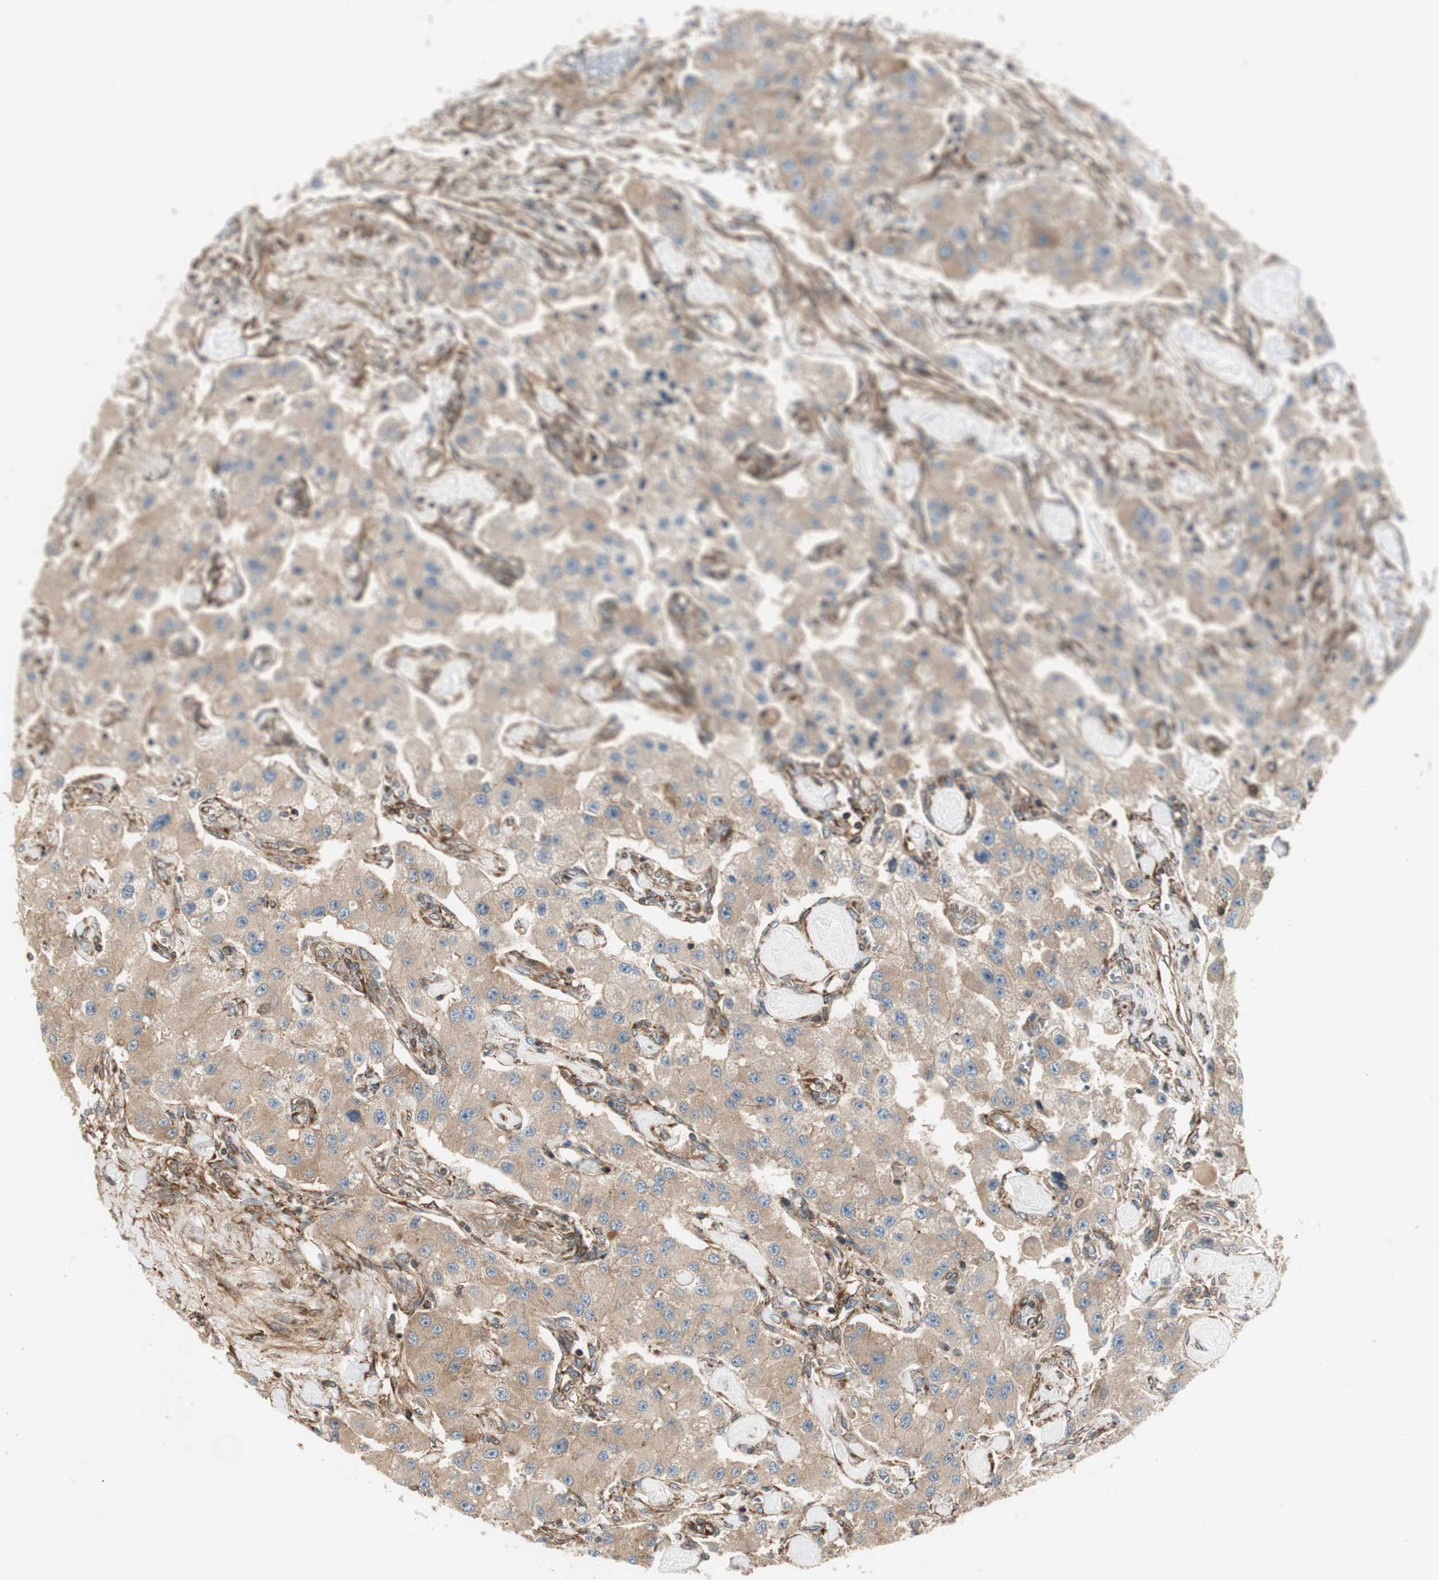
{"staining": {"intensity": "weak", "quantity": ">75%", "location": "cytoplasmic/membranous"}, "tissue": "carcinoid", "cell_type": "Tumor cells", "image_type": "cancer", "snomed": [{"axis": "morphology", "description": "Carcinoid, malignant, NOS"}, {"axis": "topography", "description": "Pancreas"}], "caption": "A histopathology image of carcinoid stained for a protein reveals weak cytoplasmic/membranous brown staining in tumor cells.", "gene": "PRKG1", "patient": {"sex": "male", "age": 41}}